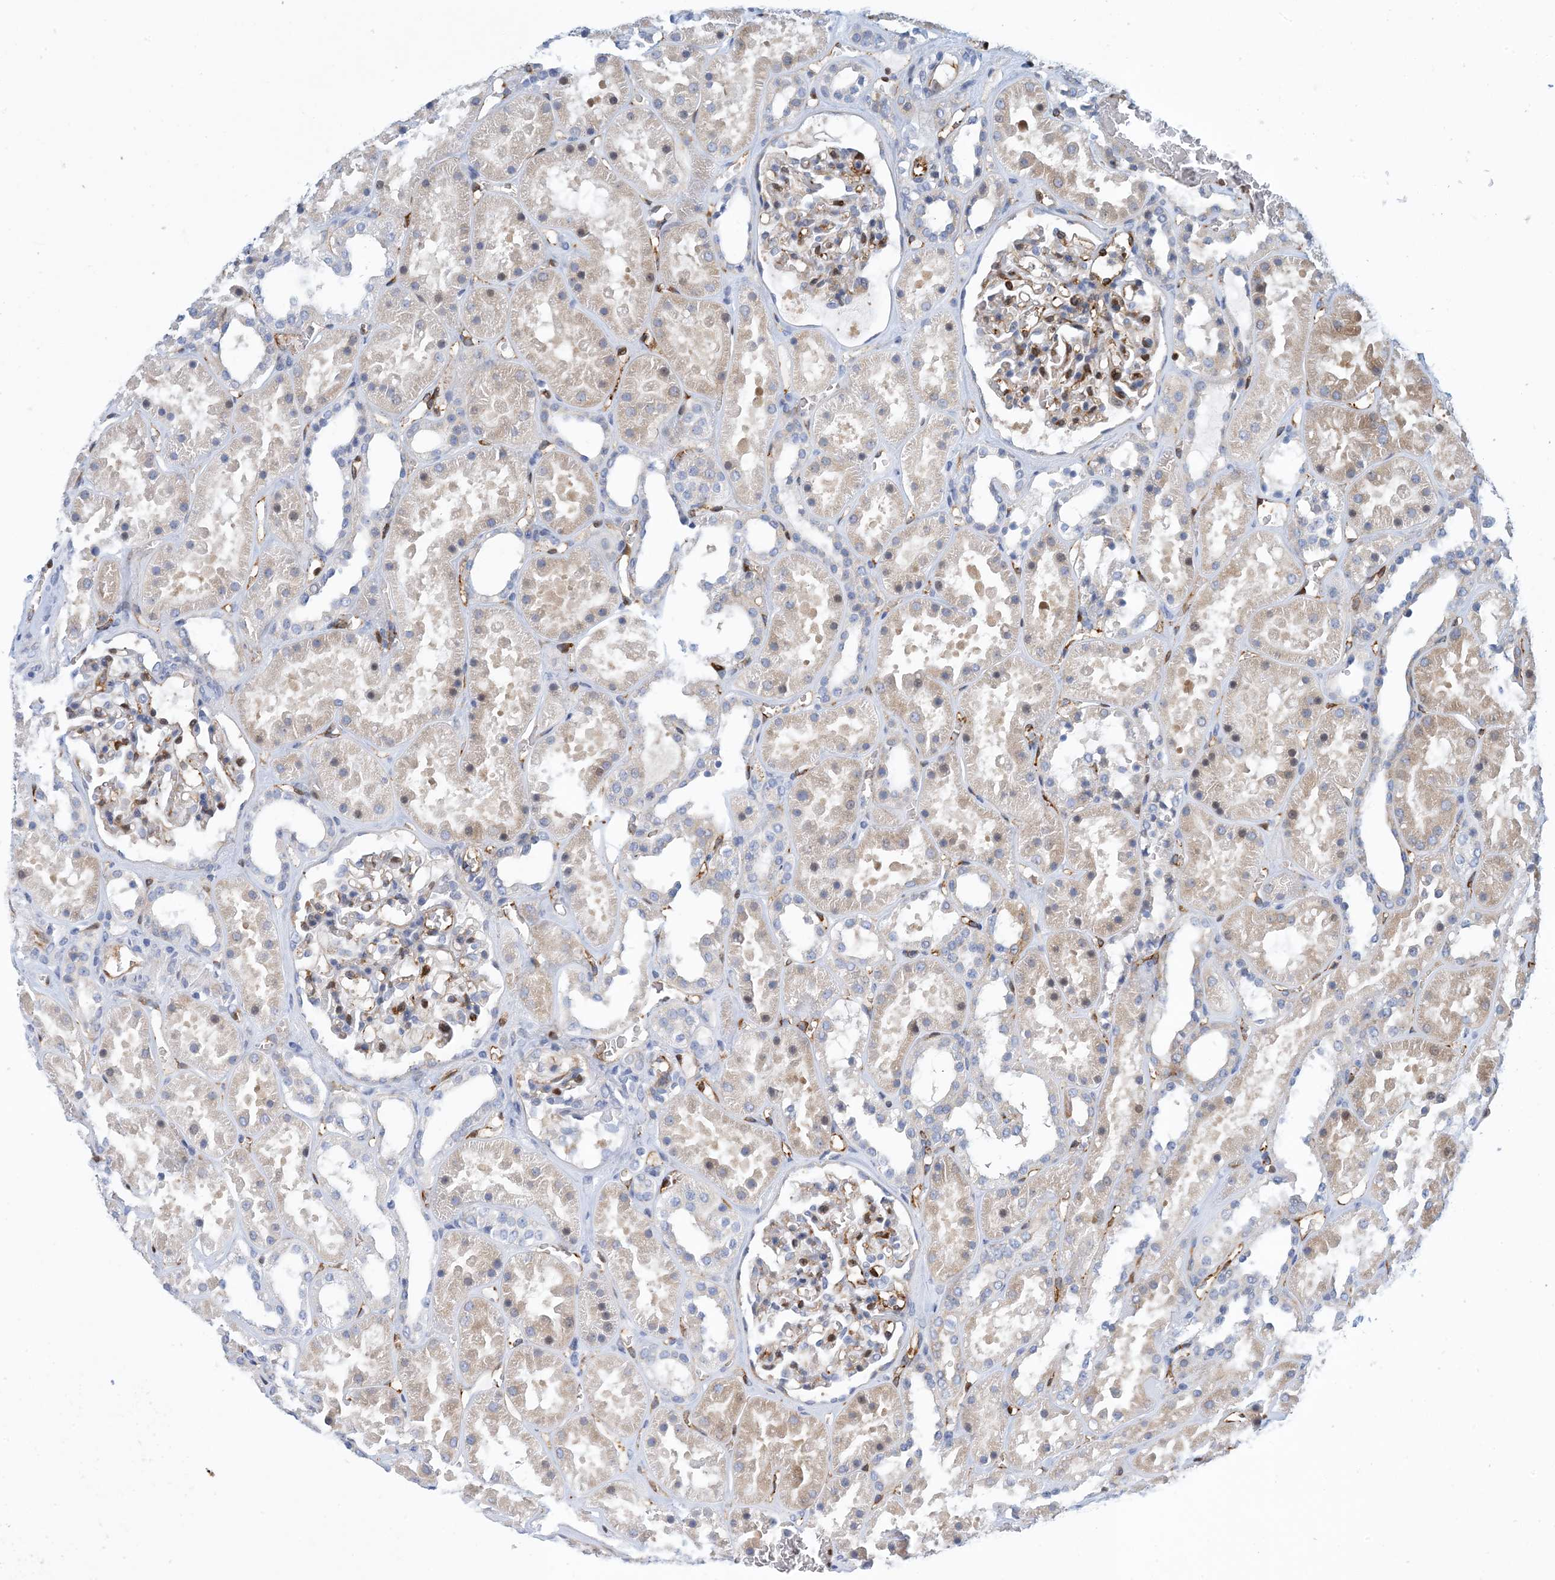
{"staining": {"intensity": "moderate", "quantity": "<25%", "location": "cytoplasmic/membranous"}, "tissue": "kidney", "cell_type": "Cells in glomeruli", "image_type": "normal", "snomed": [{"axis": "morphology", "description": "Normal tissue, NOS"}, {"axis": "topography", "description": "Kidney"}], "caption": "Immunohistochemistry (IHC) (DAB) staining of unremarkable human kidney exhibits moderate cytoplasmic/membranous protein expression in about <25% of cells in glomeruli.", "gene": "PCDHA2", "patient": {"sex": "female", "age": 41}}